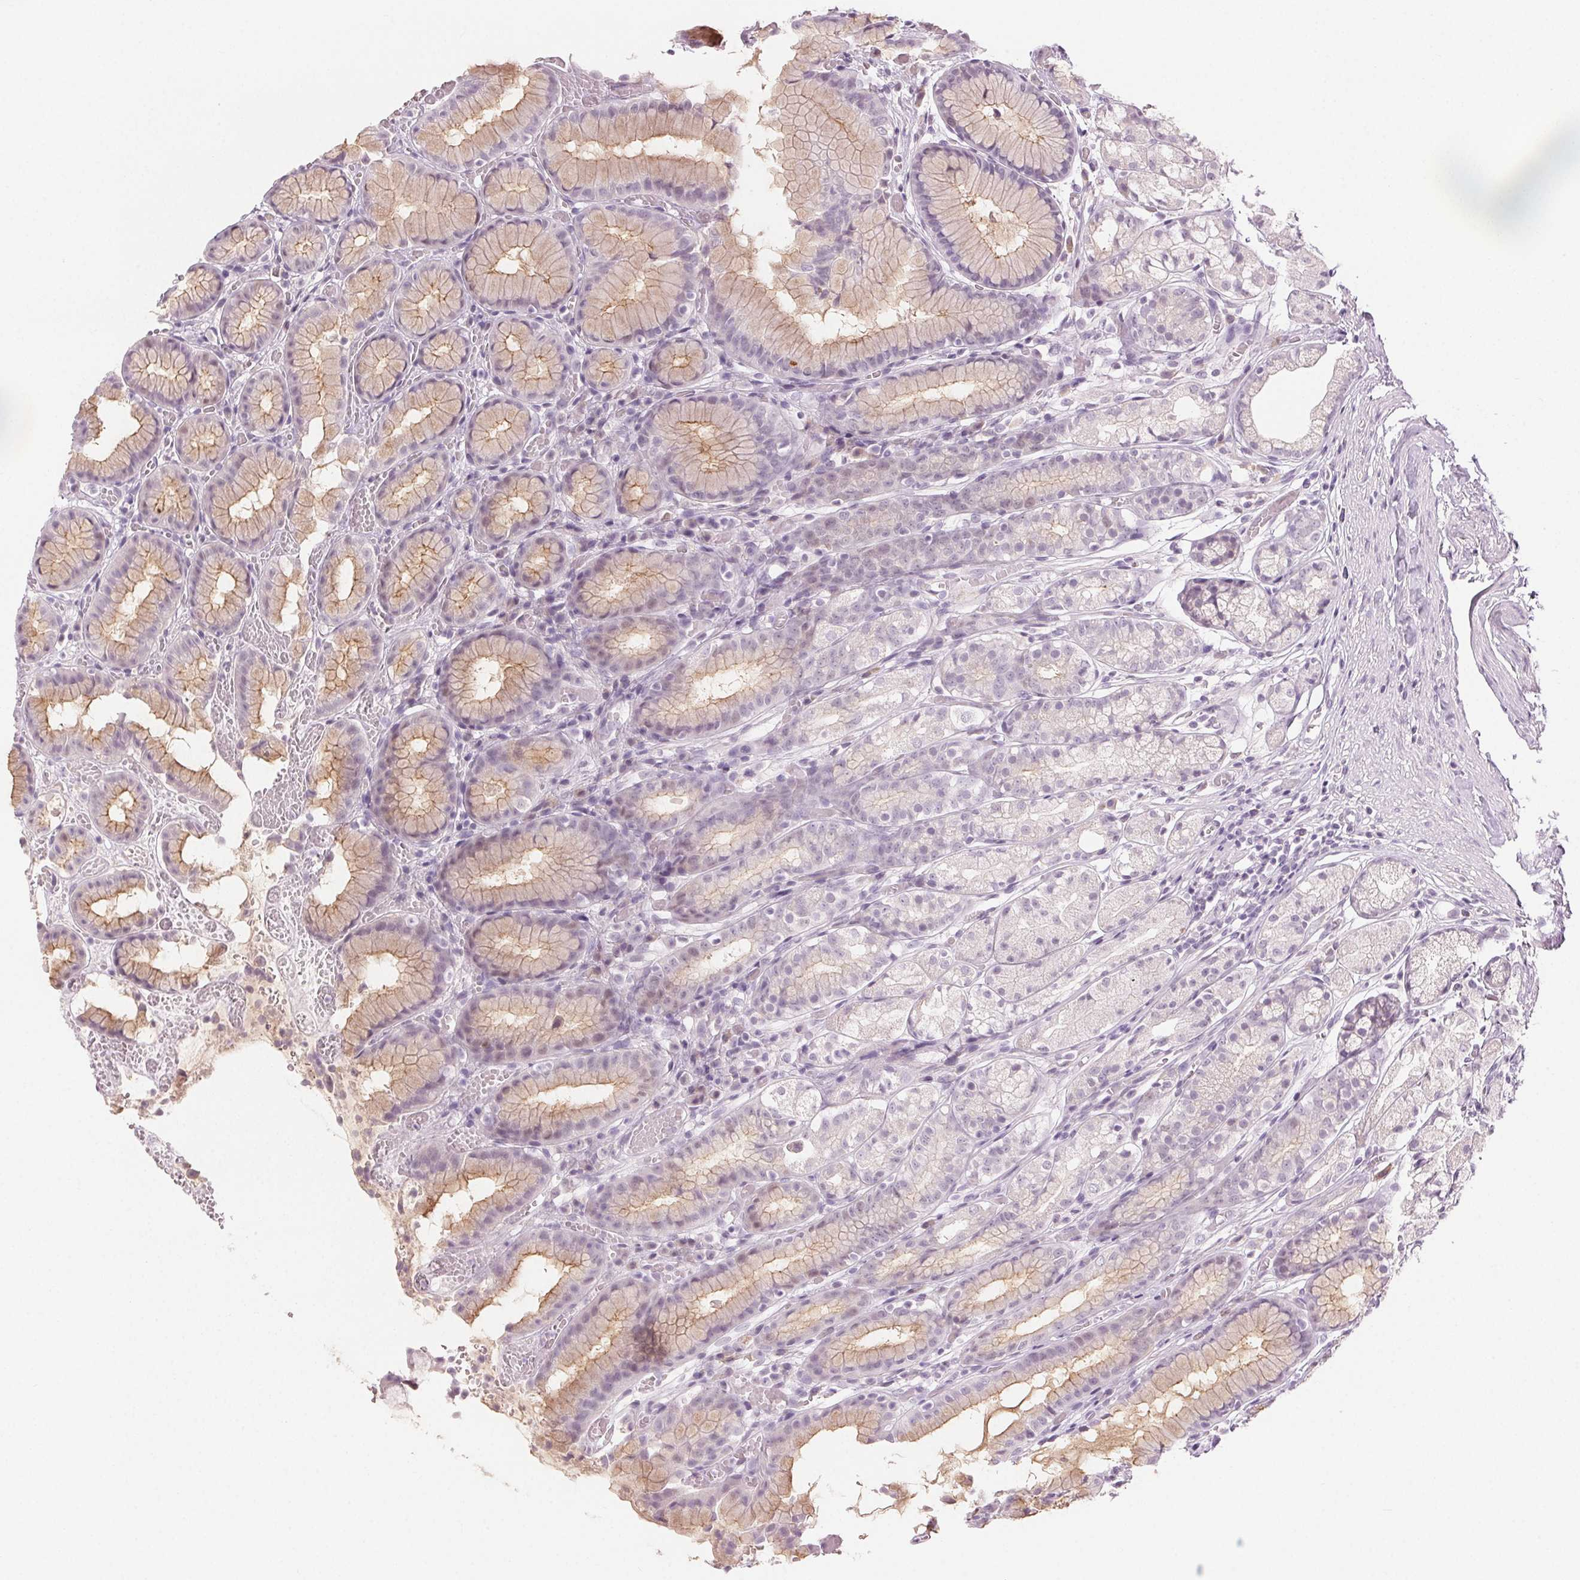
{"staining": {"intensity": "weak", "quantity": "<25%", "location": "cytoplasmic/membranous"}, "tissue": "stomach", "cell_type": "Glandular cells", "image_type": "normal", "snomed": [{"axis": "morphology", "description": "Normal tissue, NOS"}, {"axis": "topography", "description": "Smooth muscle"}, {"axis": "topography", "description": "Stomach"}], "caption": "Micrograph shows no protein staining in glandular cells of benign stomach.", "gene": "HSF5", "patient": {"sex": "male", "age": 70}}